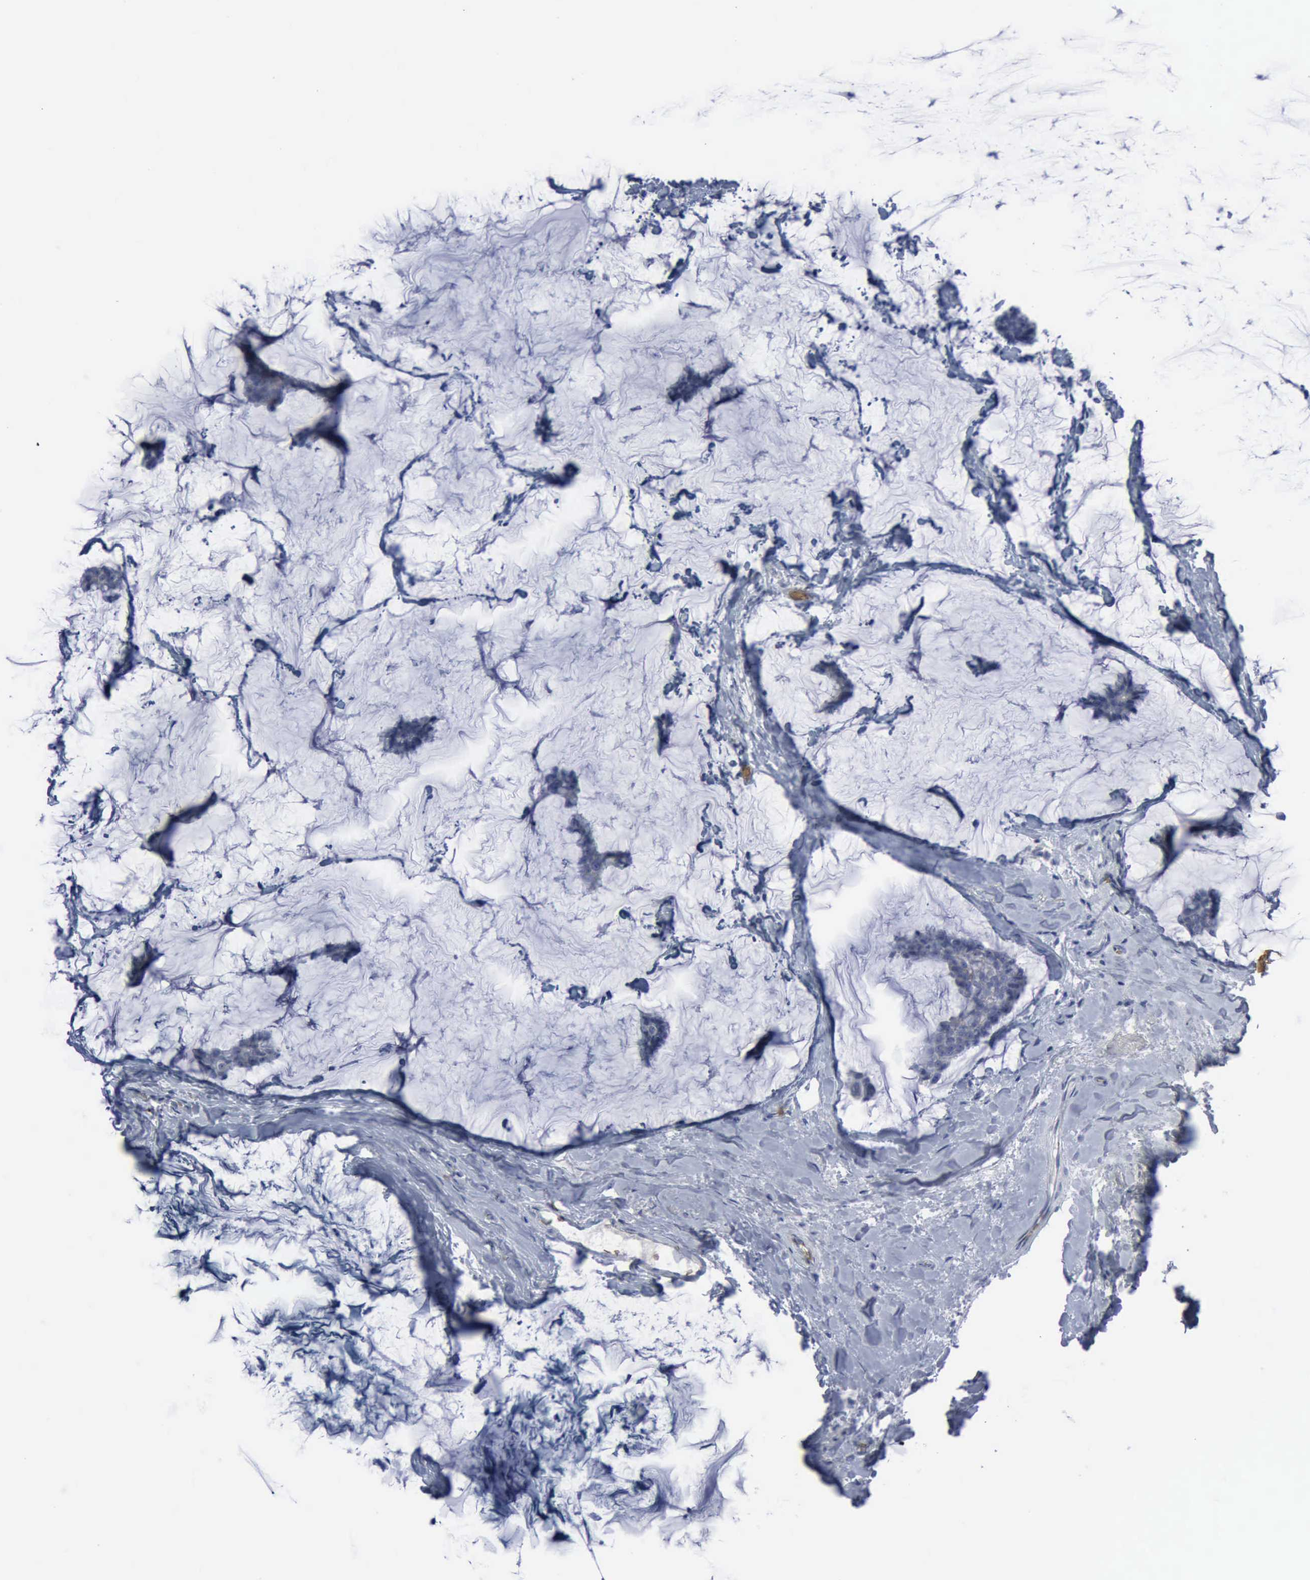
{"staining": {"intensity": "negative", "quantity": "none", "location": "none"}, "tissue": "breast cancer", "cell_type": "Tumor cells", "image_type": "cancer", "snomed": [{"axis": "morphology", "description": "Duct carcinoma"}, {"axis": "topography", "description": "Breast"}], "caption": "Immunohistochemical staining of breast cancer (infiltrating ductal carcinoma) demonstrates no significant positivity in tumor cells.", "gene": "TGFB1", "patient": {"sex": "female", "age": 93}}